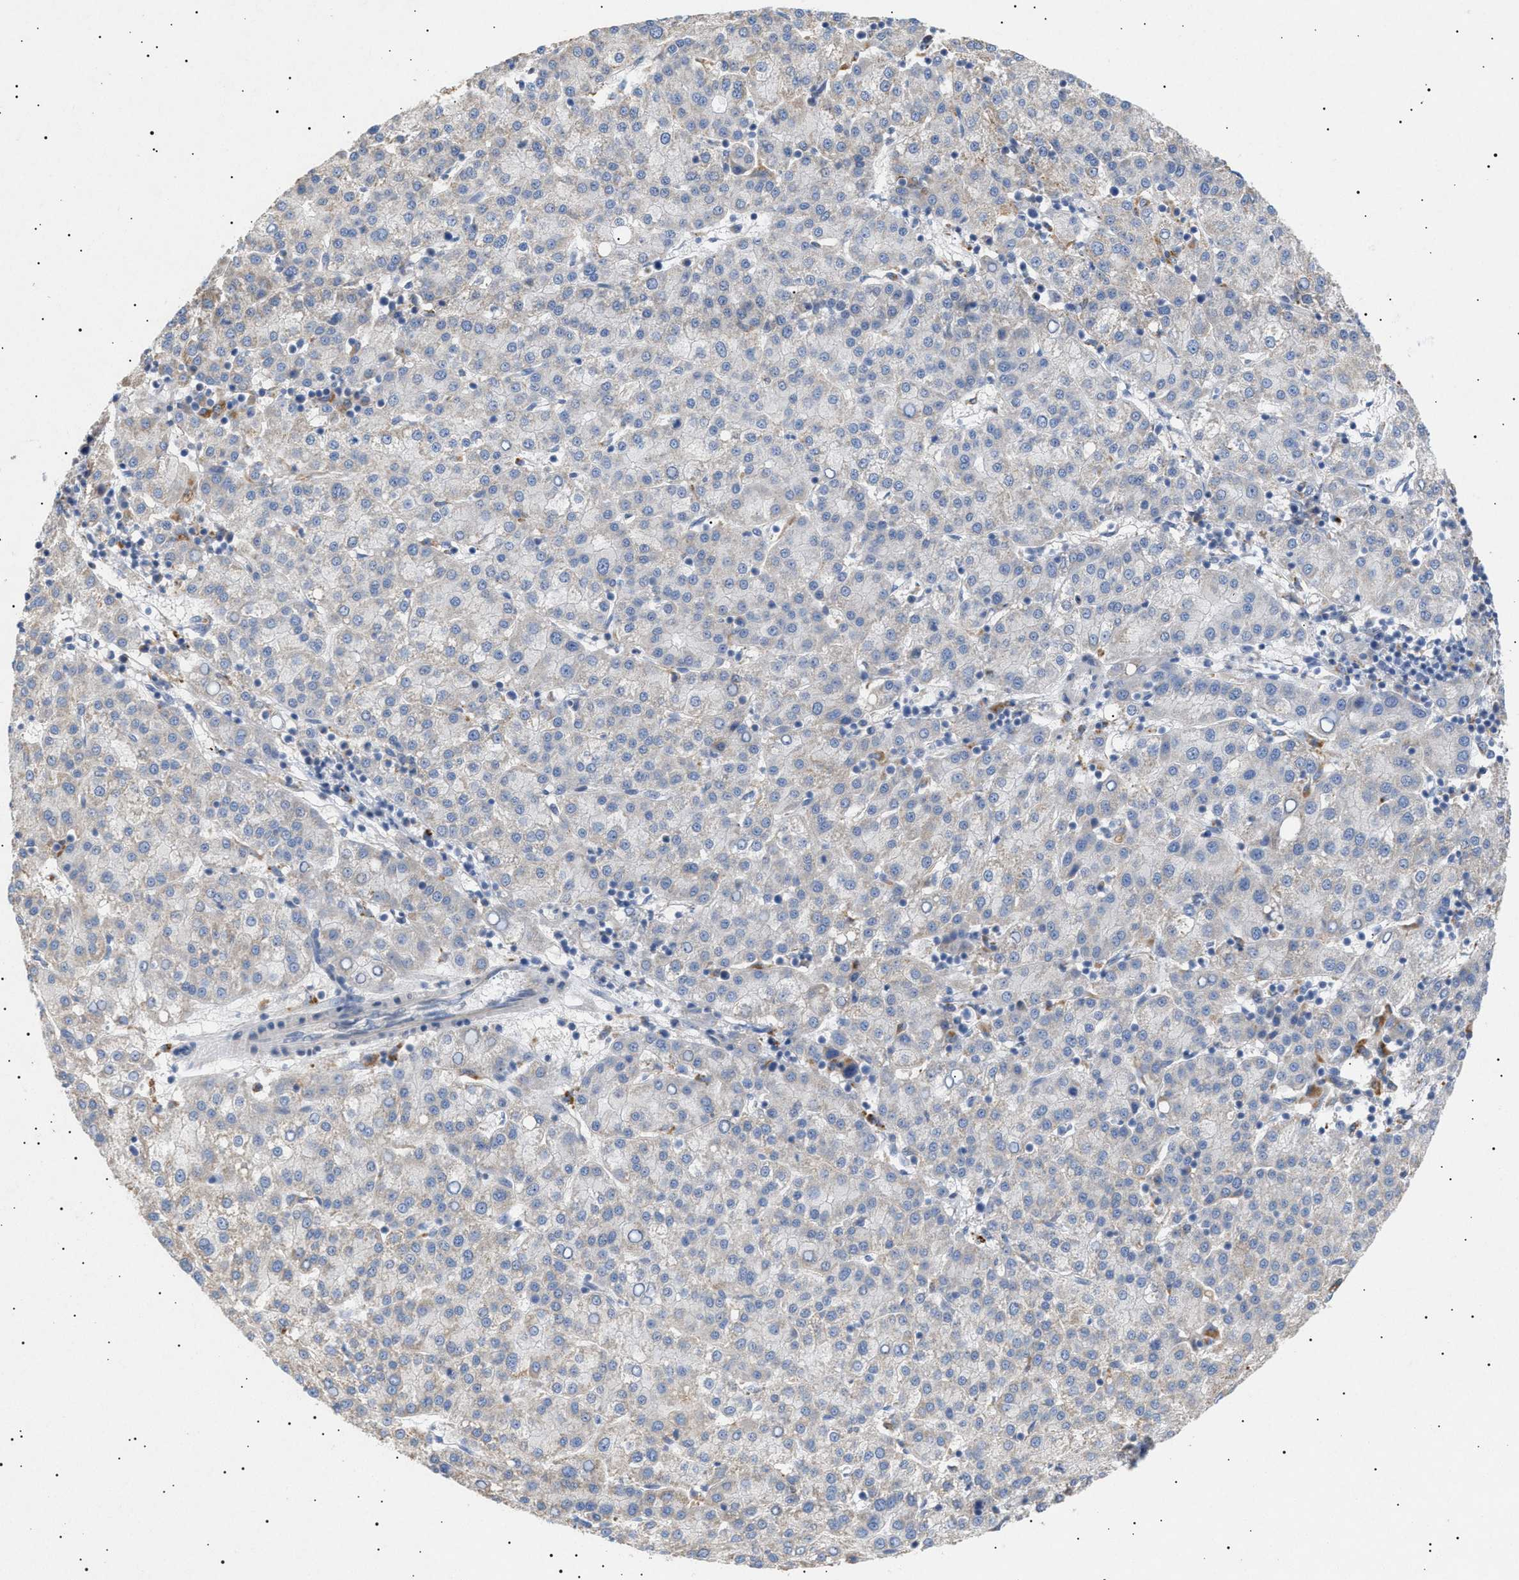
{"staining": {"intensity": "weak", "quantity": "<25%", "location": "cytoplasmic/membranous"}, "tissue": "liver cancer", "cell_type": "Tumor cells", "image_type": "cancer", "snomed": [{"axis": "morphology", "description": "Carcinoma, Hepatocellular, NOS"}, {"axis": "topography", "description": "Liver"}], "caption": "A high-resolution histopathology image shows immunohistochemistry staining of hepatocellular carcinoma (liver), which demonstrates no significant staining in tumor cells.", "gene": "SIRT5", "patient": {"sex": "female", "age": 58}}